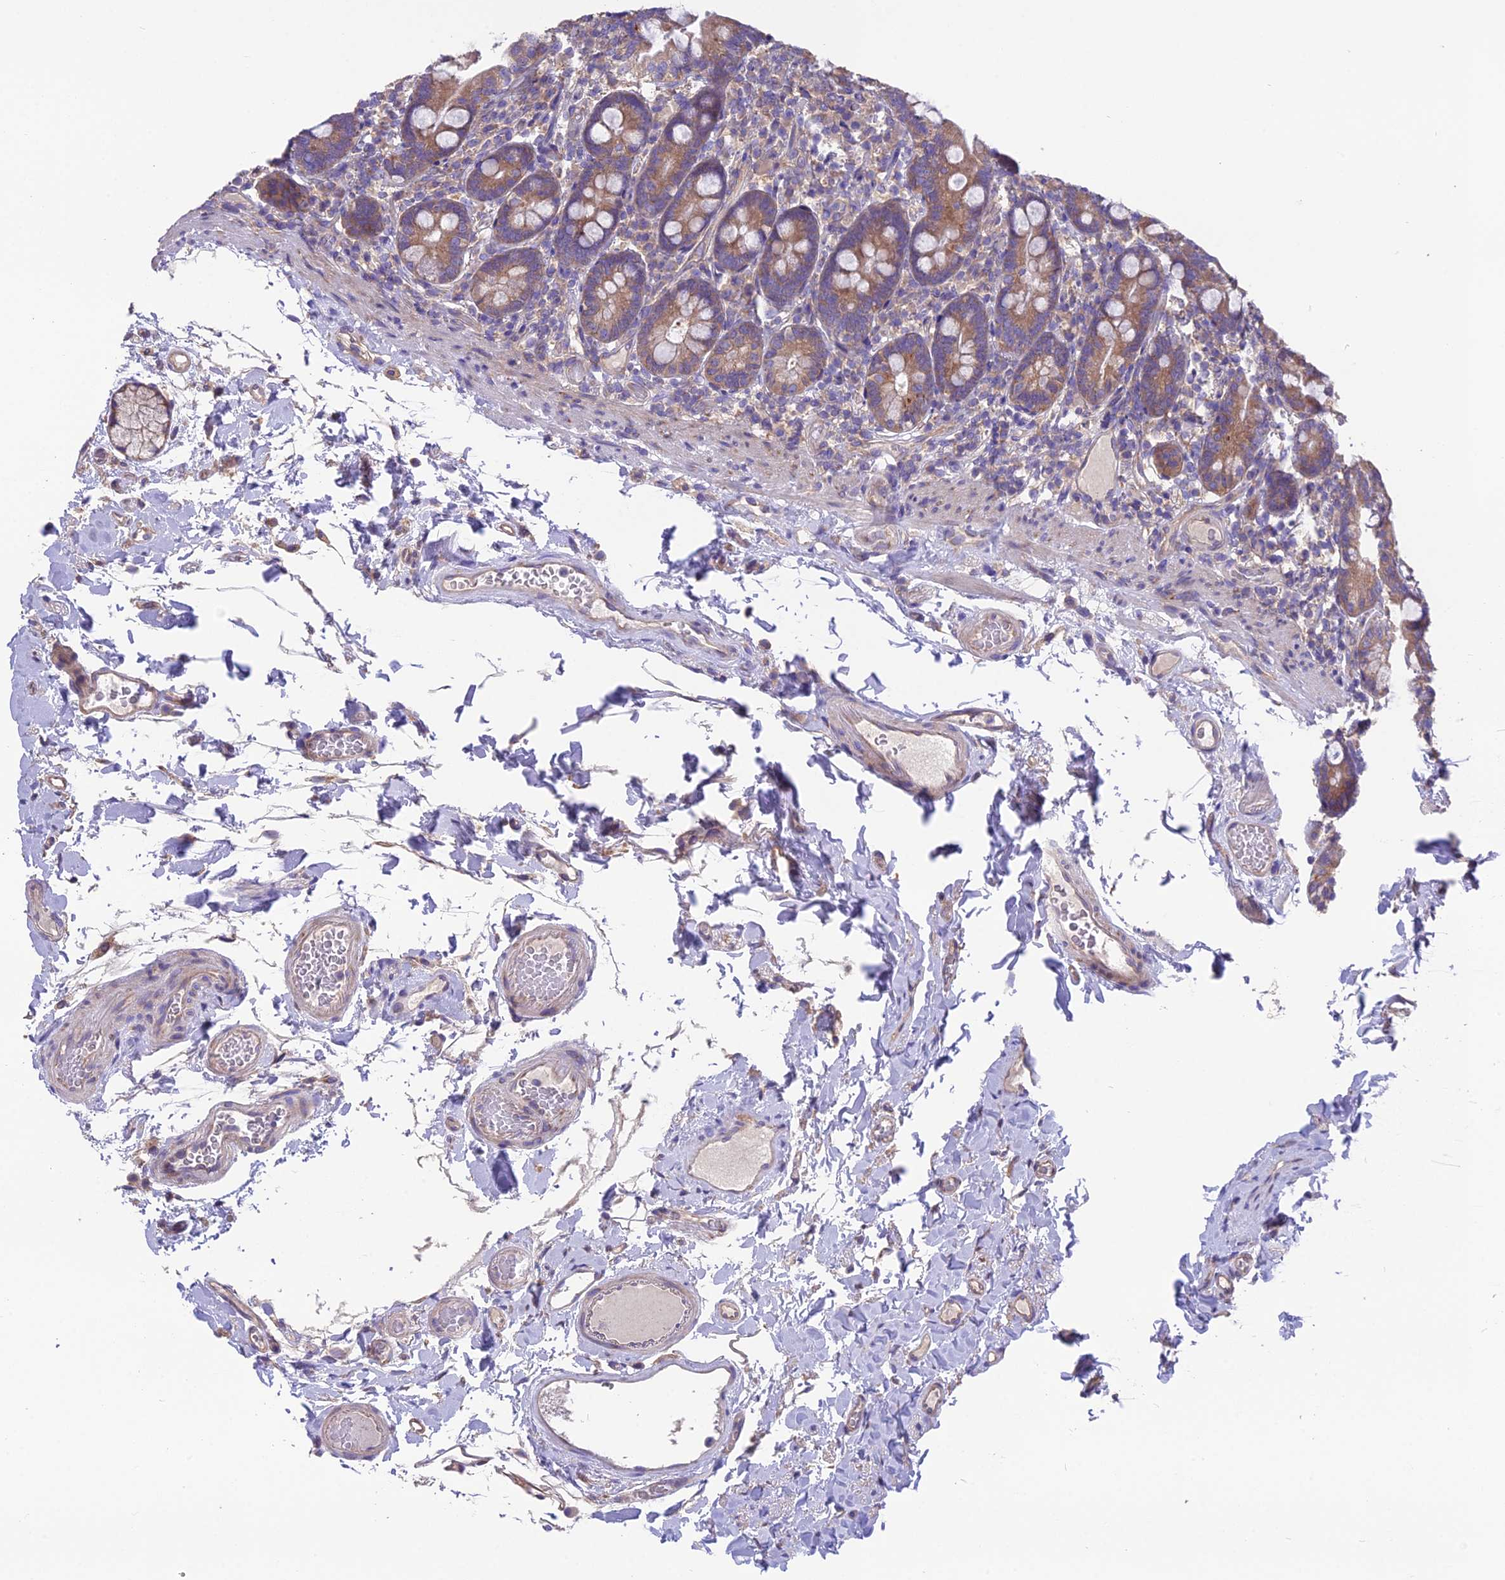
{"staining": {"intensity": "moderate", "quantity": ">75%", "location": "cytoplasmic/membranous"}, "tissue": "duodenum", "cell_type": "Glandular cells", "image_type": "normal", "snomed": [{"axis": "morphology", "description": "Normal tissue, NOS"}, {"axis": "topography", "description": "Duodenum"}], "caption": "Immunohistochemical staining of unremarkable duodenum exhibits medium levels of moderate cytoplasmic/membranous expression in approximately >75% of glandular cells.", "gene": "BLOC1S4", "patient": {"sex": "female", "age": 67}}